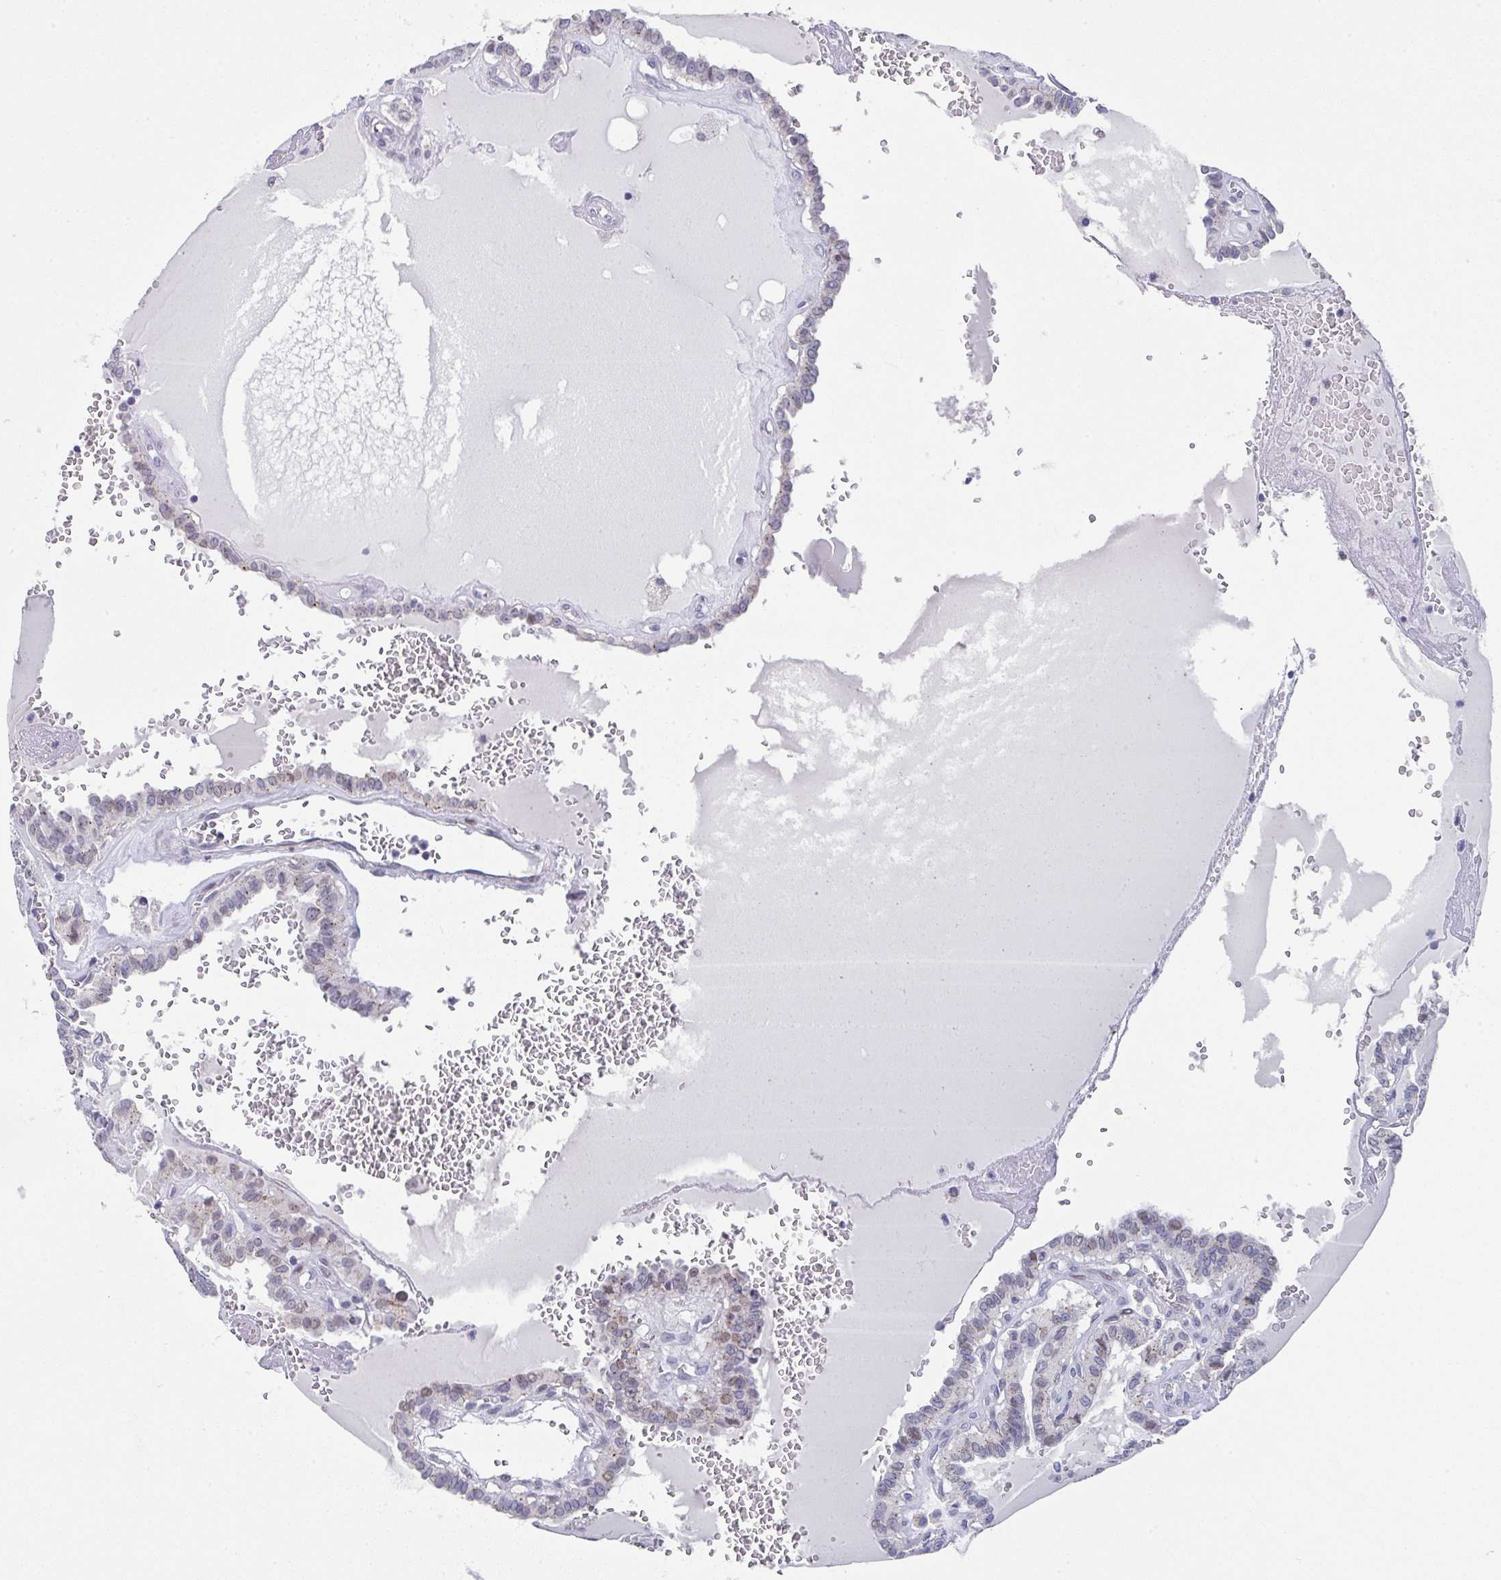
{"staining": {"intensity": "weak", "quantity": "25%-75%", "location": "nuclear"}, "tissue": "thyroid cancer", "cell_type": "Tumor cells", "image_type": "cancer", "snomed": [{"axis": "morphology", "description": "Papillary adenocarcinoma, NOS"}, {"axis": "topography", "description": "Thyroid gland"}], "caption": "DAB (3,3'-diaminobenzidine) immunohistochemical staining of thyroid cancer (papillary adenocarcinoma) demonstrates weak nuclear protein staining in approximately 25%-75% of tumor cells.", "gene": "TNFRSF8", "patient": {"sex": "female", "age": 21}}